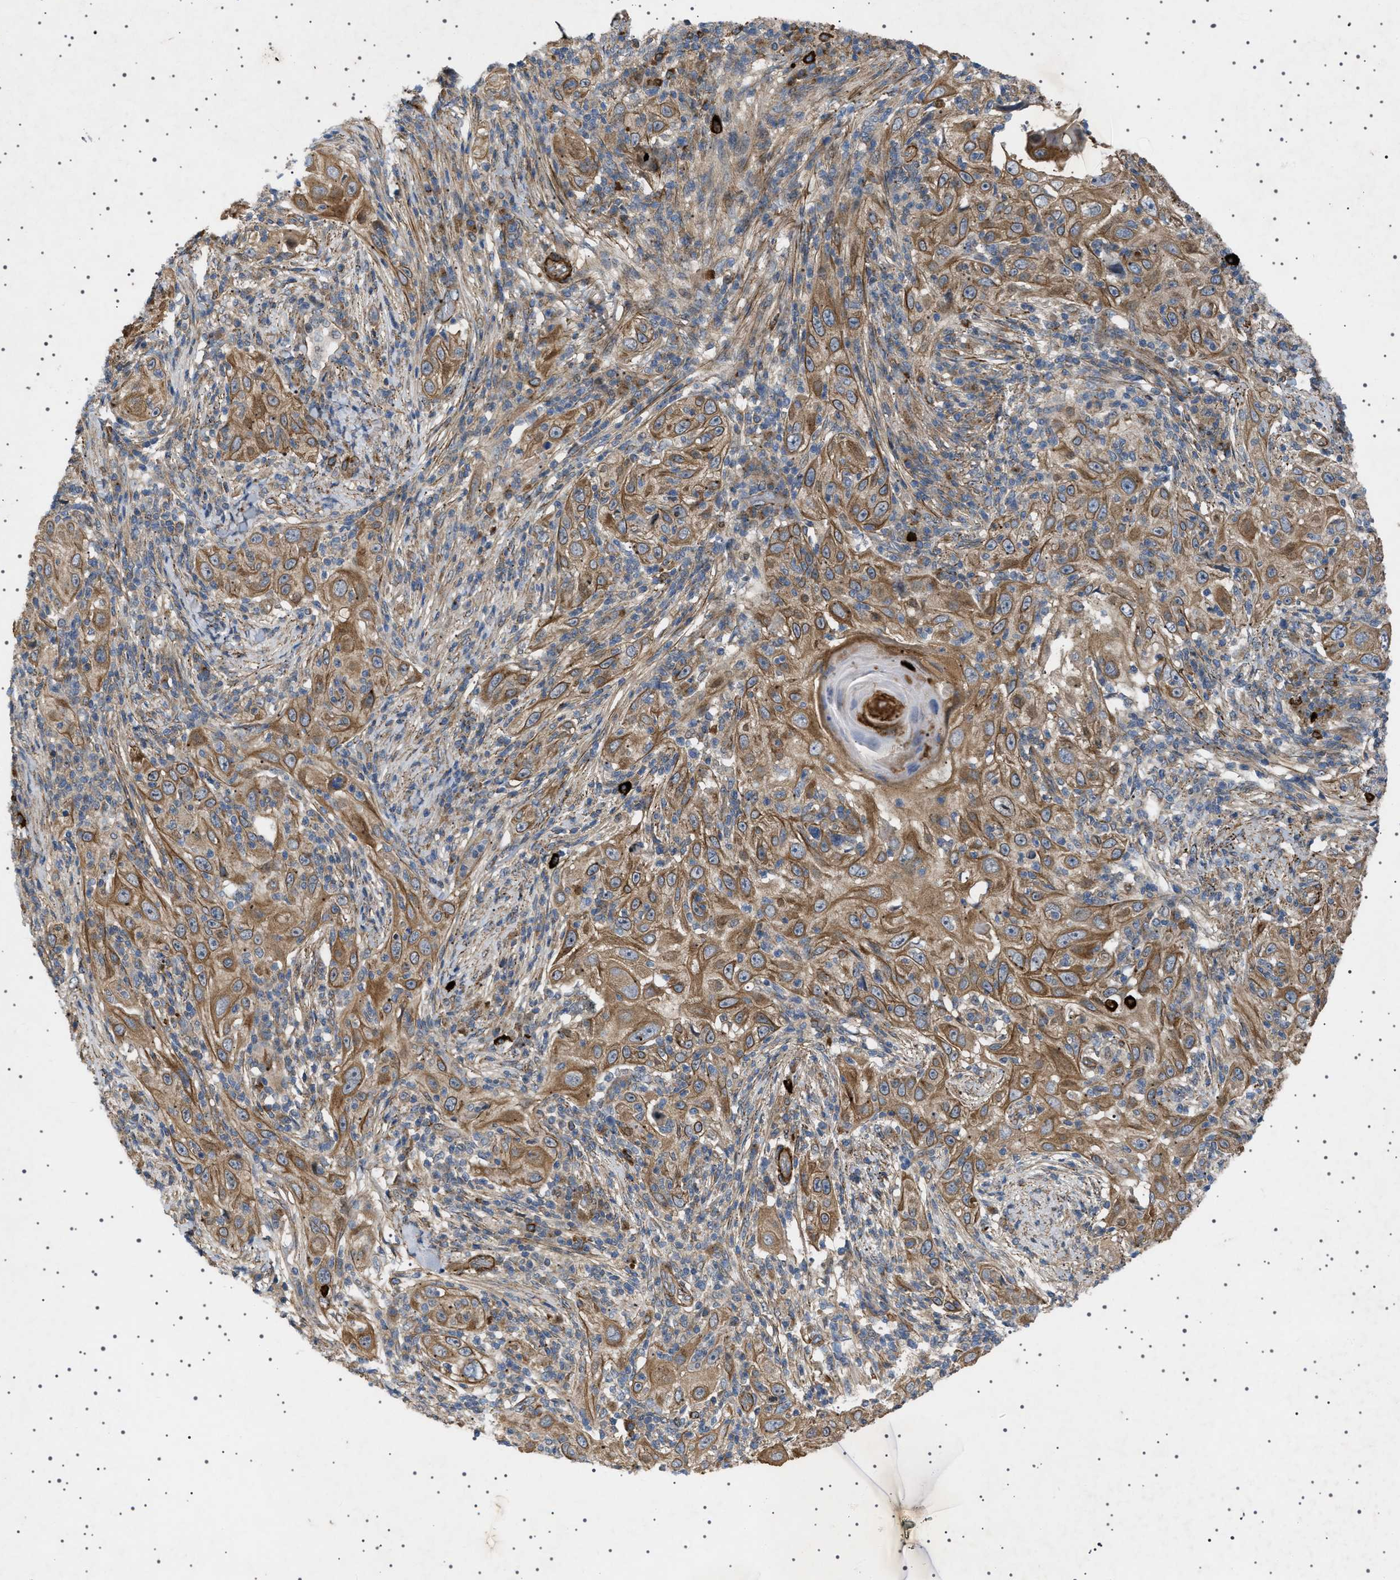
{"staining": {"intensity": "moderate", "quantity": ">75%", "location": "cytoplasmic/membranous"}, "tissue": "skin cancer", "cell_type": "Tumor cells", "image_type": "cancer", "snomed": [{"axis": "morphology", "description": "Squamous cell carcinoma, NOS"}, {"axis": "topography", "description": "Skin"}], "caption": "A brown stain shows moderate cytoplasmic/membranous expression of a protein in skin squamous cell carcinoma tumor cells.", "gene": "CCDC186", "patient": {"sex": "female", "age": 88}}